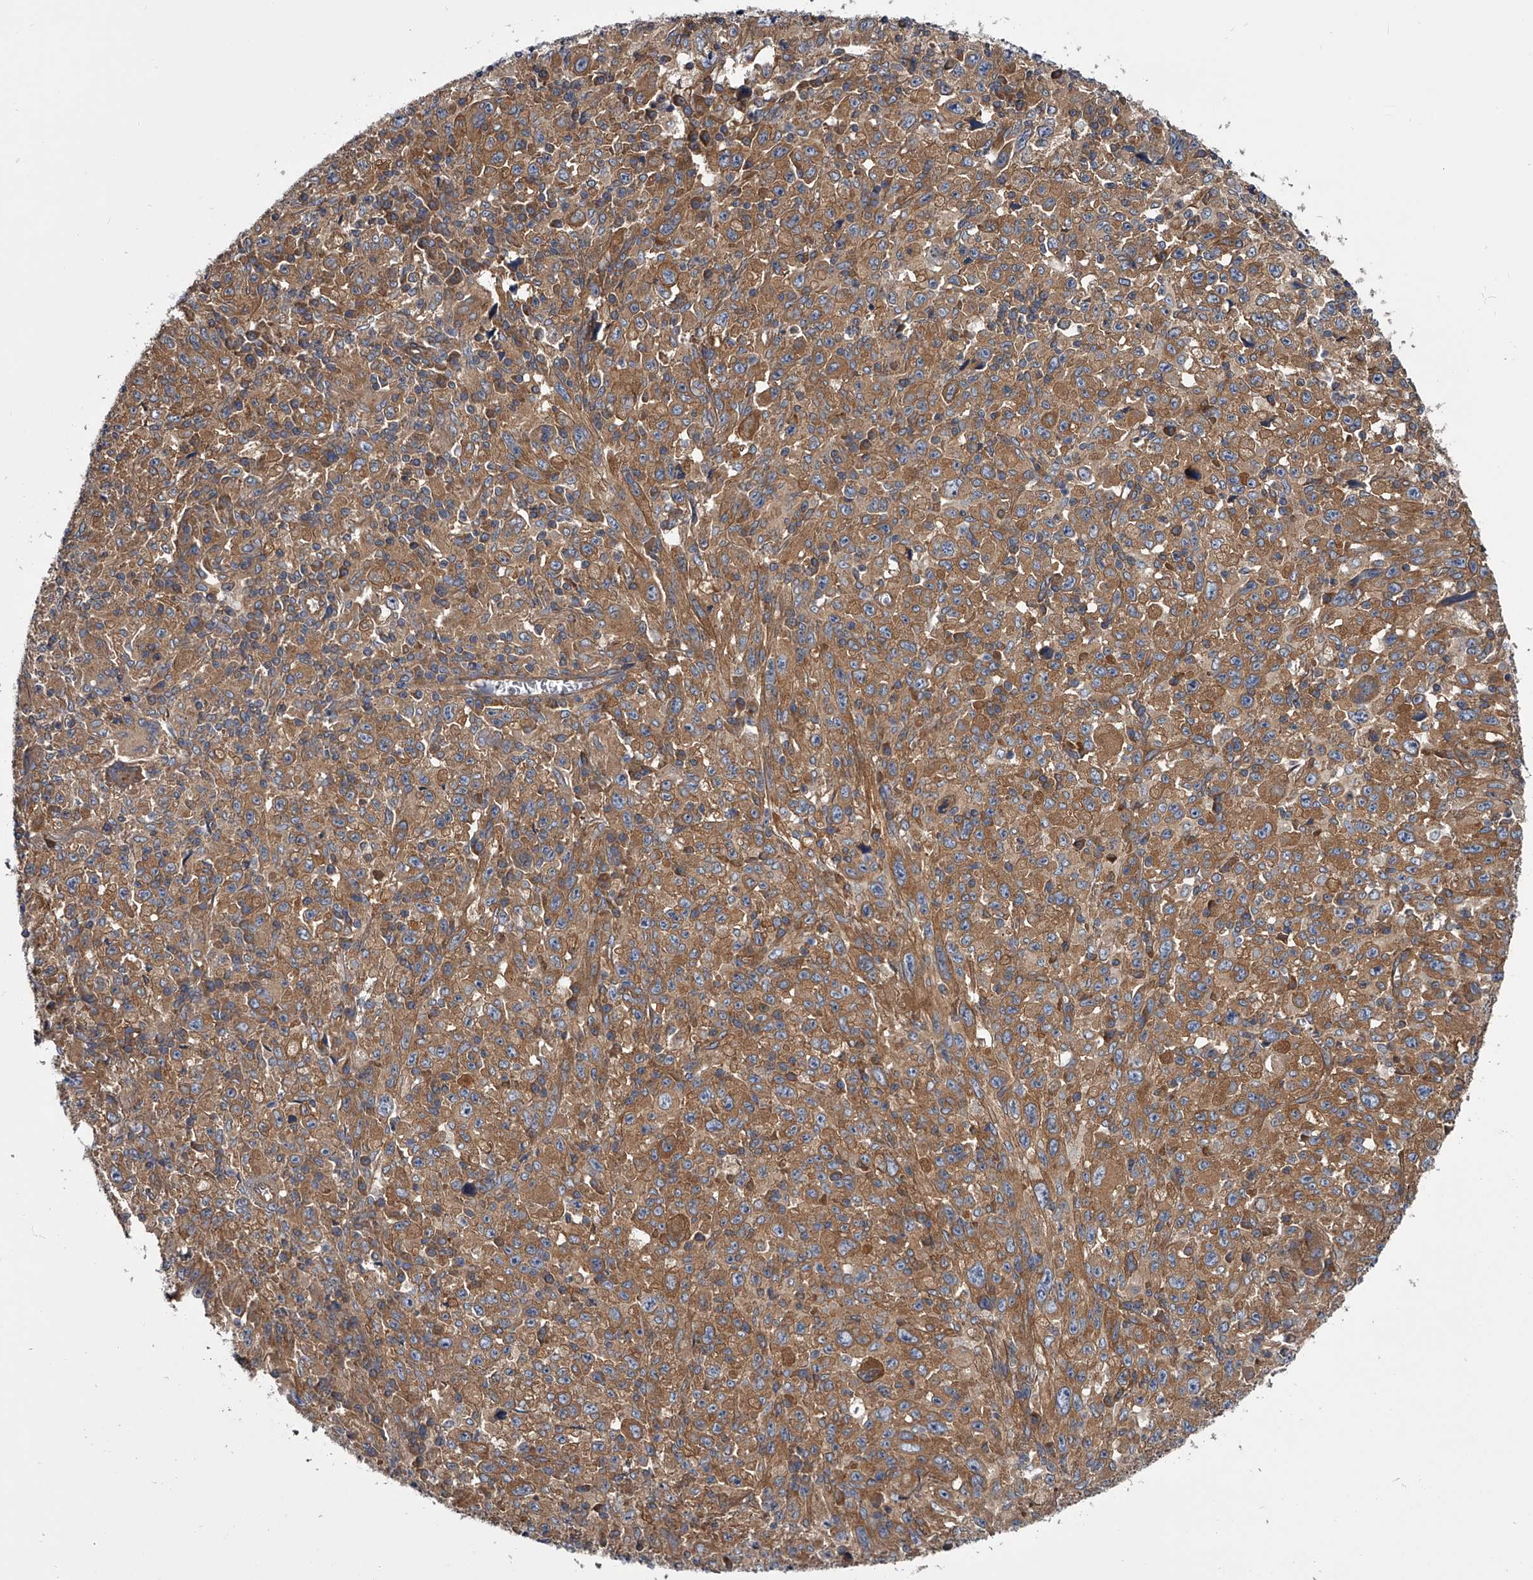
{"staining": {"intensity": "moderate", "quantity": ">75%", "location": "cytoplasmic/membranous"}, "tissue": "melanoma", "cell_type": "Tumor cells", "image_type": "cancer", "snomed": [{"axis": "morphology", "description": "Malignant melanoma, Metastatic site"}, {"axis": "topography", "description": "Skin"}], "caption": "Immunohistochemical staining of human melanoma demonstrates medium levels of moderate cytoplasmic/membranous protein expression in approximately >75% of tumor cells.", "gene": "GAPVD1", "patient": {"sex": "female", "age": 56}}